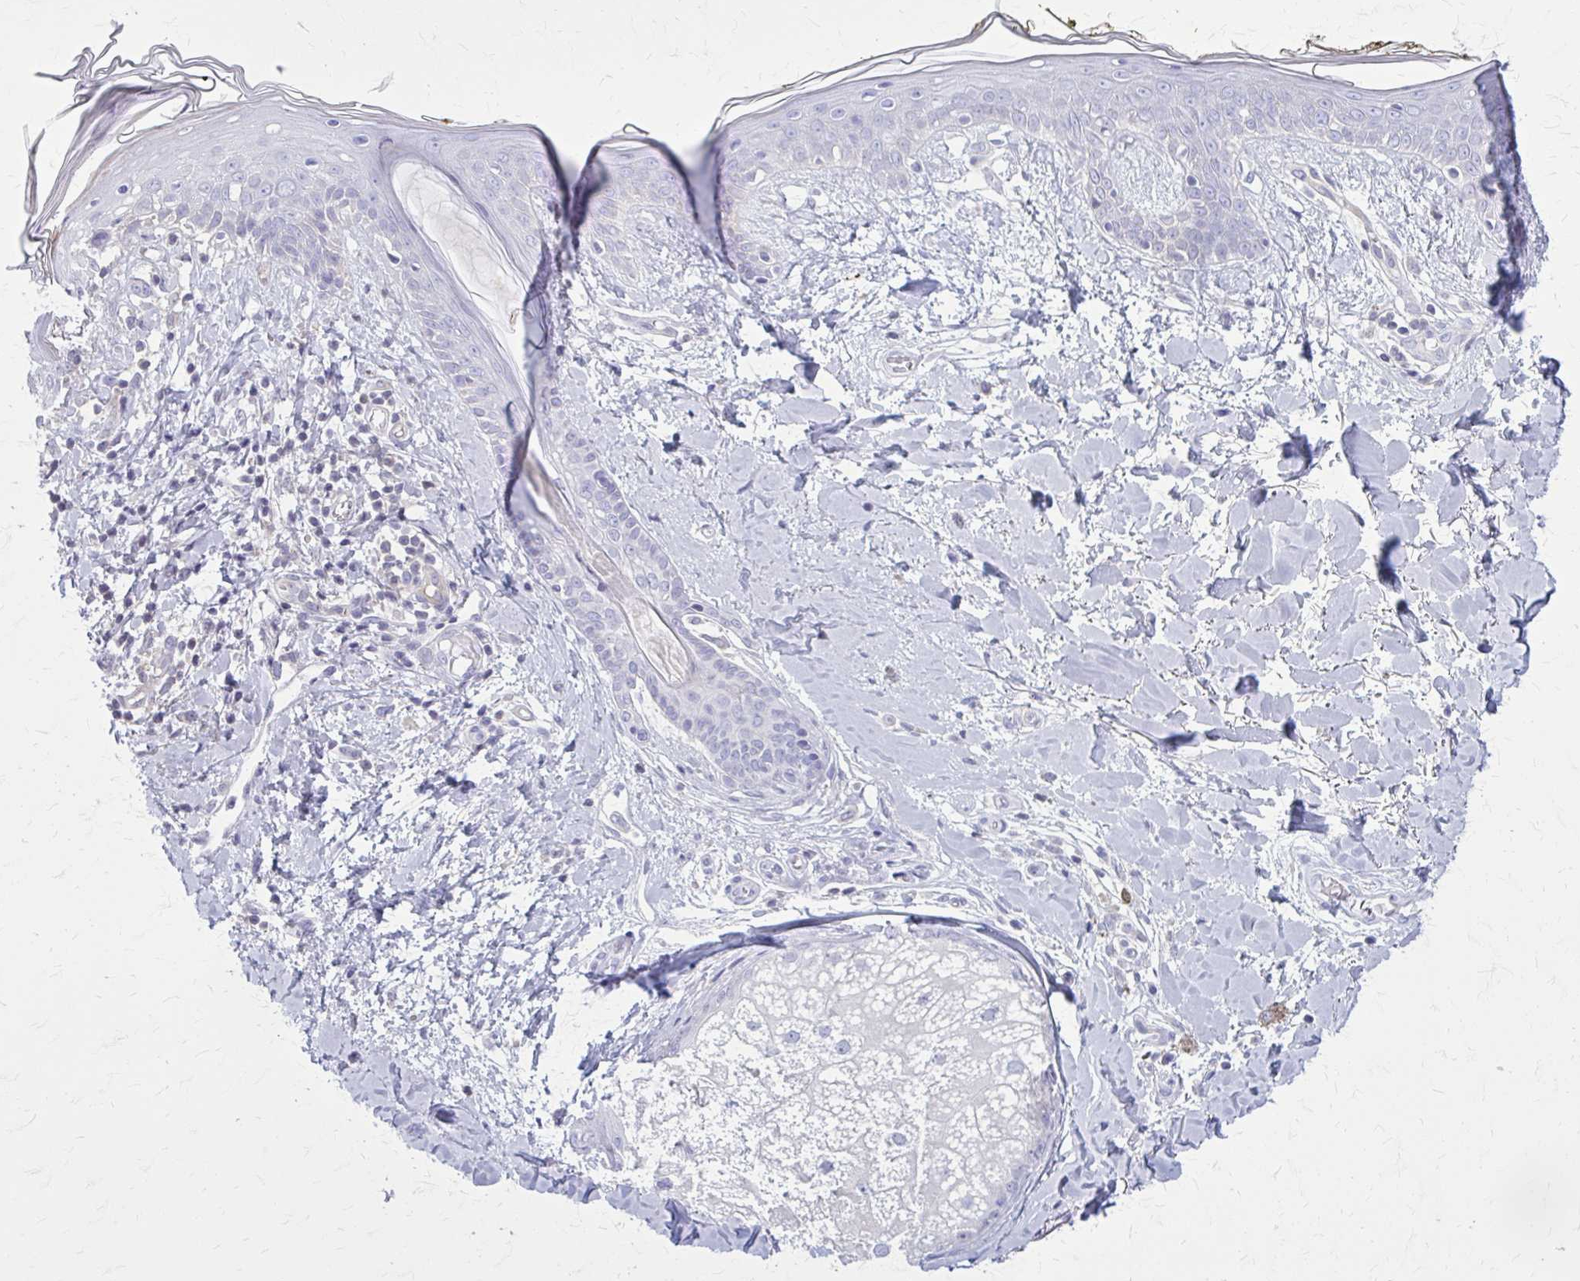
{"staining": {"intensity": "negative", "quantity": "none", "location": "none"}, "tissue": "skin", "cell_type": "Fibroblasts", "image_type": "normal", "snomed": [{"axis": "morphology", "description": "Normal tissue, NOS"}, {"axis": "topography", "description": "Skin"}], "caption": "An immunohistochemistry (IHC) micrograph of benign skin is shown. There is no staining in fibroblasts of skin. (Brightfield microscopy of DAB immunohistochemistry (IHC) at high magnification).", "gene": "PITPNM1", "patient": {"sex": "female", "age": 34}}